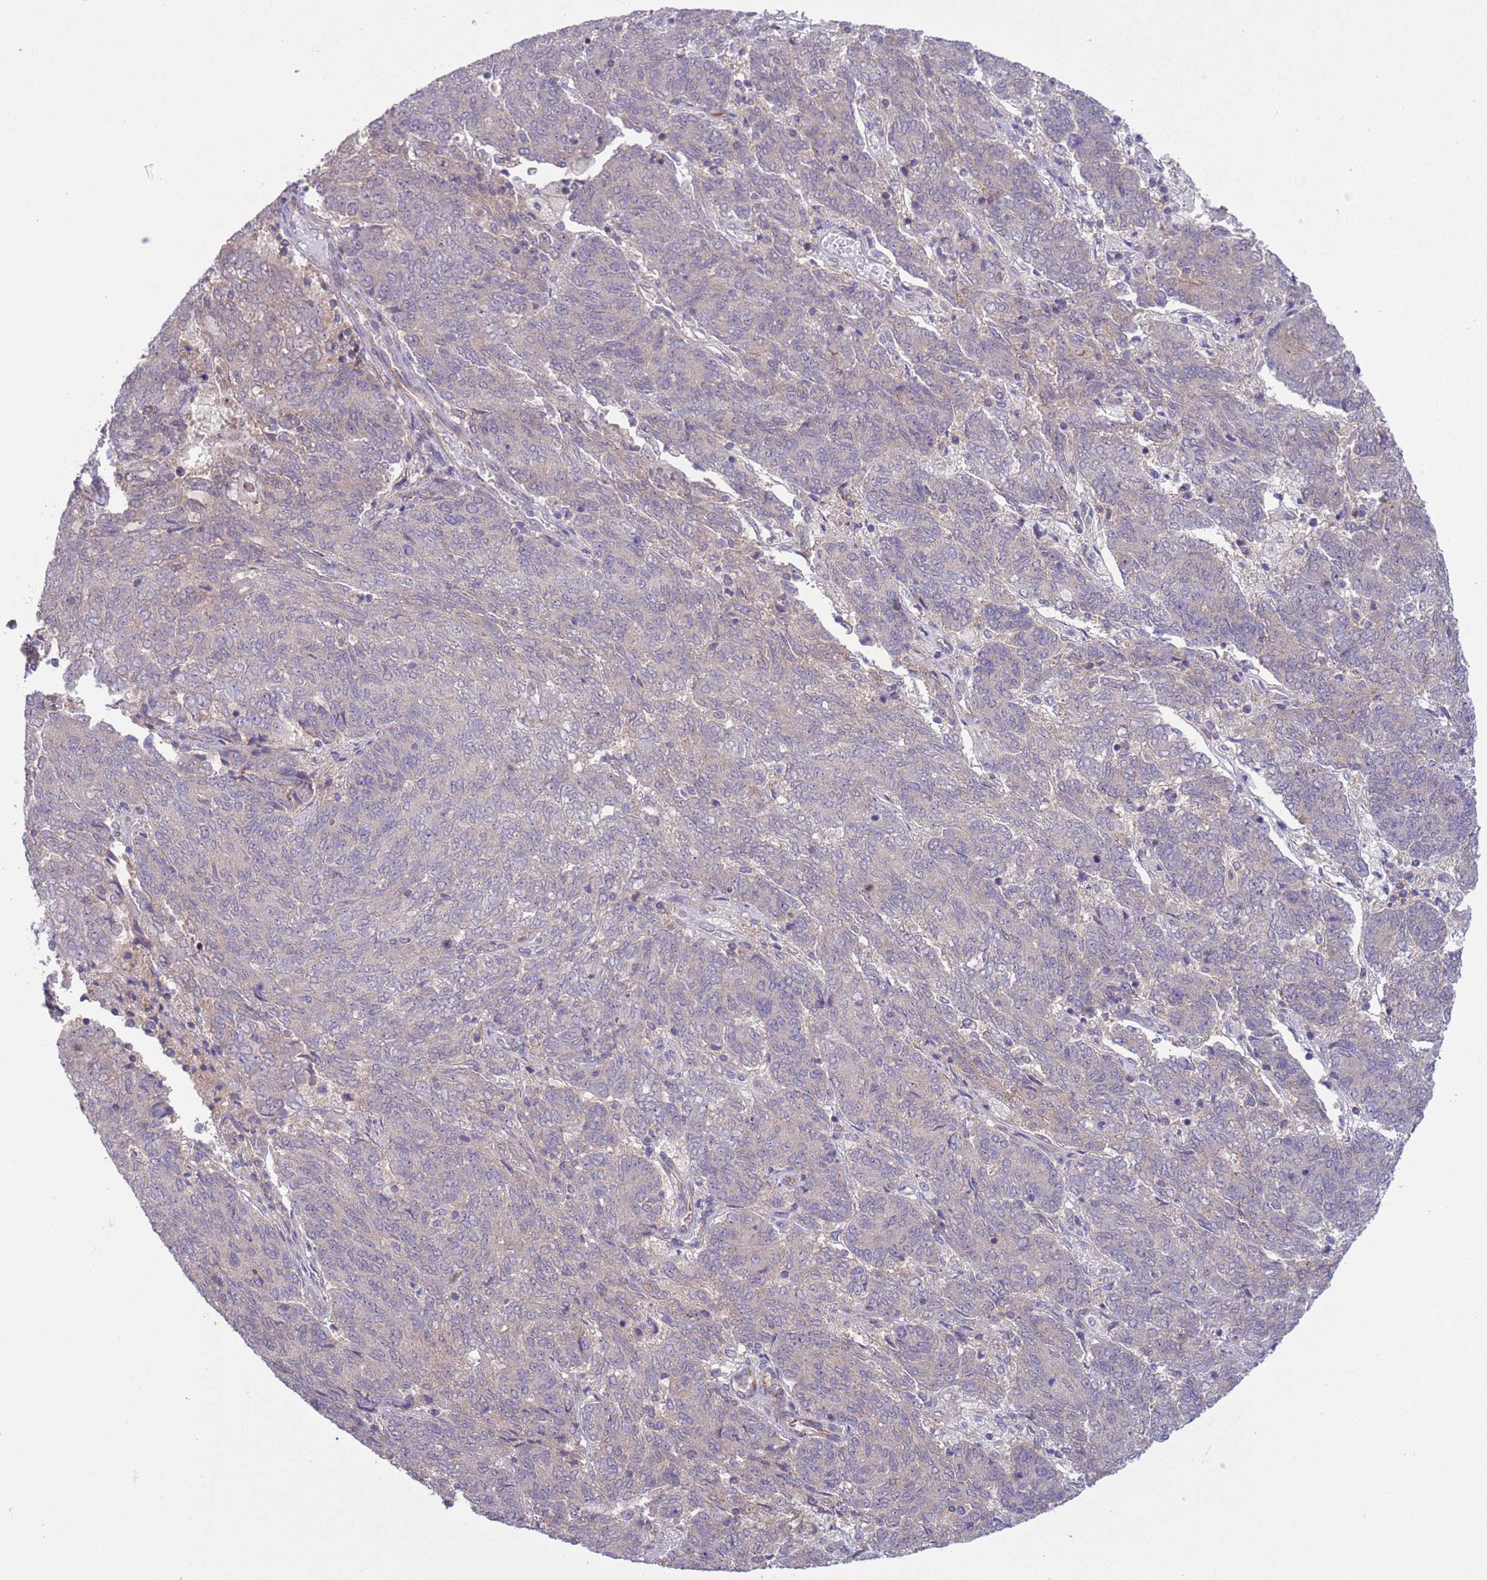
{"staining": {"intensity": "weak", "quantity": "<25%", "location": "cytoplasmic/membranous"}, "tissue": "endometrial cancer", "cell_type": "Tumor cells", "image_type": "cancer", "snomed": [{"axis": "morphology", "description": "Adenocarcinoma, NOS"}, {"axis": "topography", "description": "Endometrium"}], "caption": "Tumor cells are negative for brown protein staining in endometrial cancer. (DAB immunohistochemistry (IHC), high magnification).", "gene": "GJA10", "patient": {"sex": "female", "age": 80}}